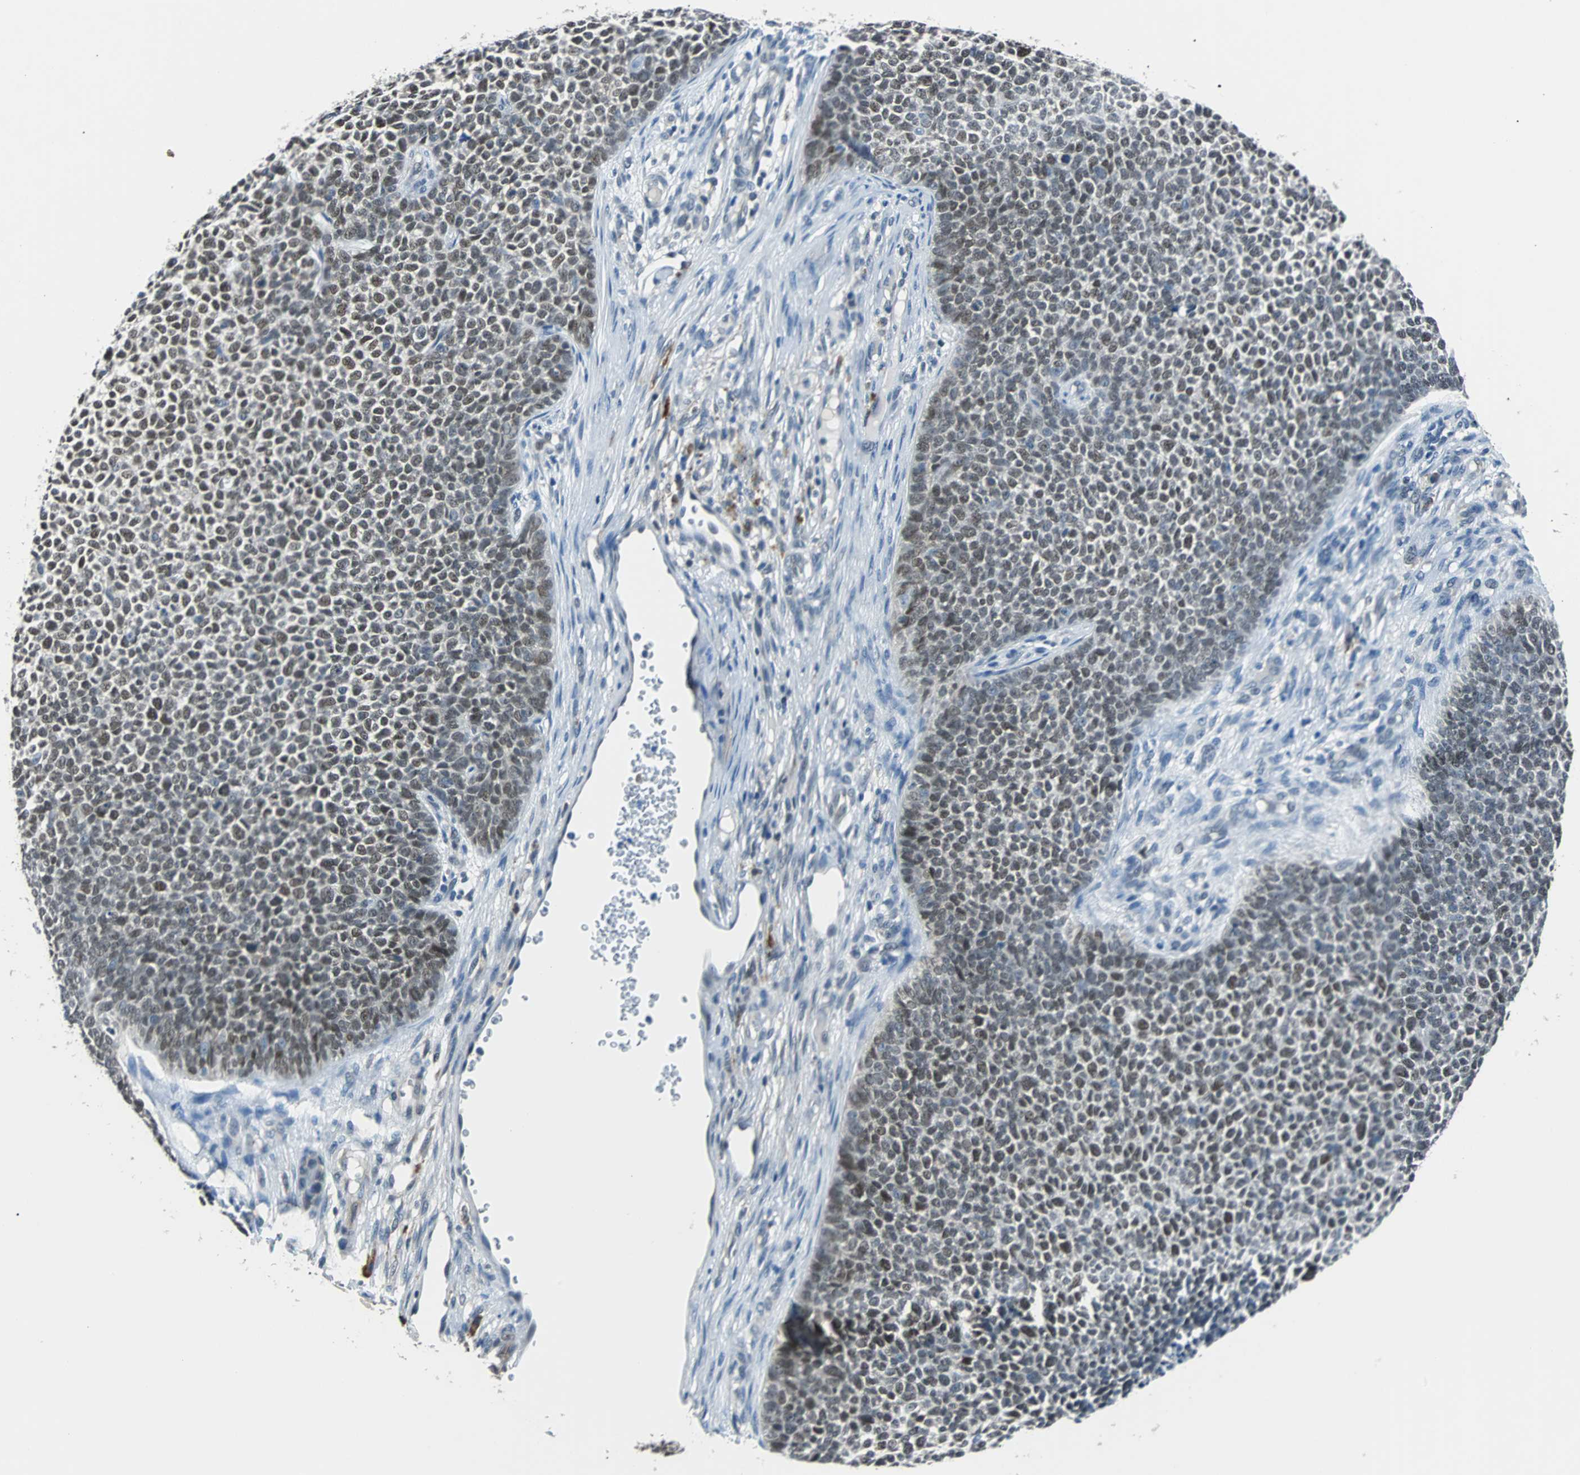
{"staining": {"intensity": "moderate", "quantity": ">75%", "location": "nuclear"}, "tissue": "skin cancer", "cell_type": "Tumor cells", "image_type": "cancer", "snomed": [{"axis": "morphology", "description": "Basal cell carcinoma"}, {"axis": "topography", "description": "Skin"}], "caption": "Moderate nuclear staining is seen in approximately >75% of tumor cells in skin cancer. The staining was performed using DAB to visualize the protein expression in brown, while the nuclei were stained in blue with hematoxylin (Magnification: 20x).", "gene": "USP28", "patient": {"sex": "female", "age": 84}}